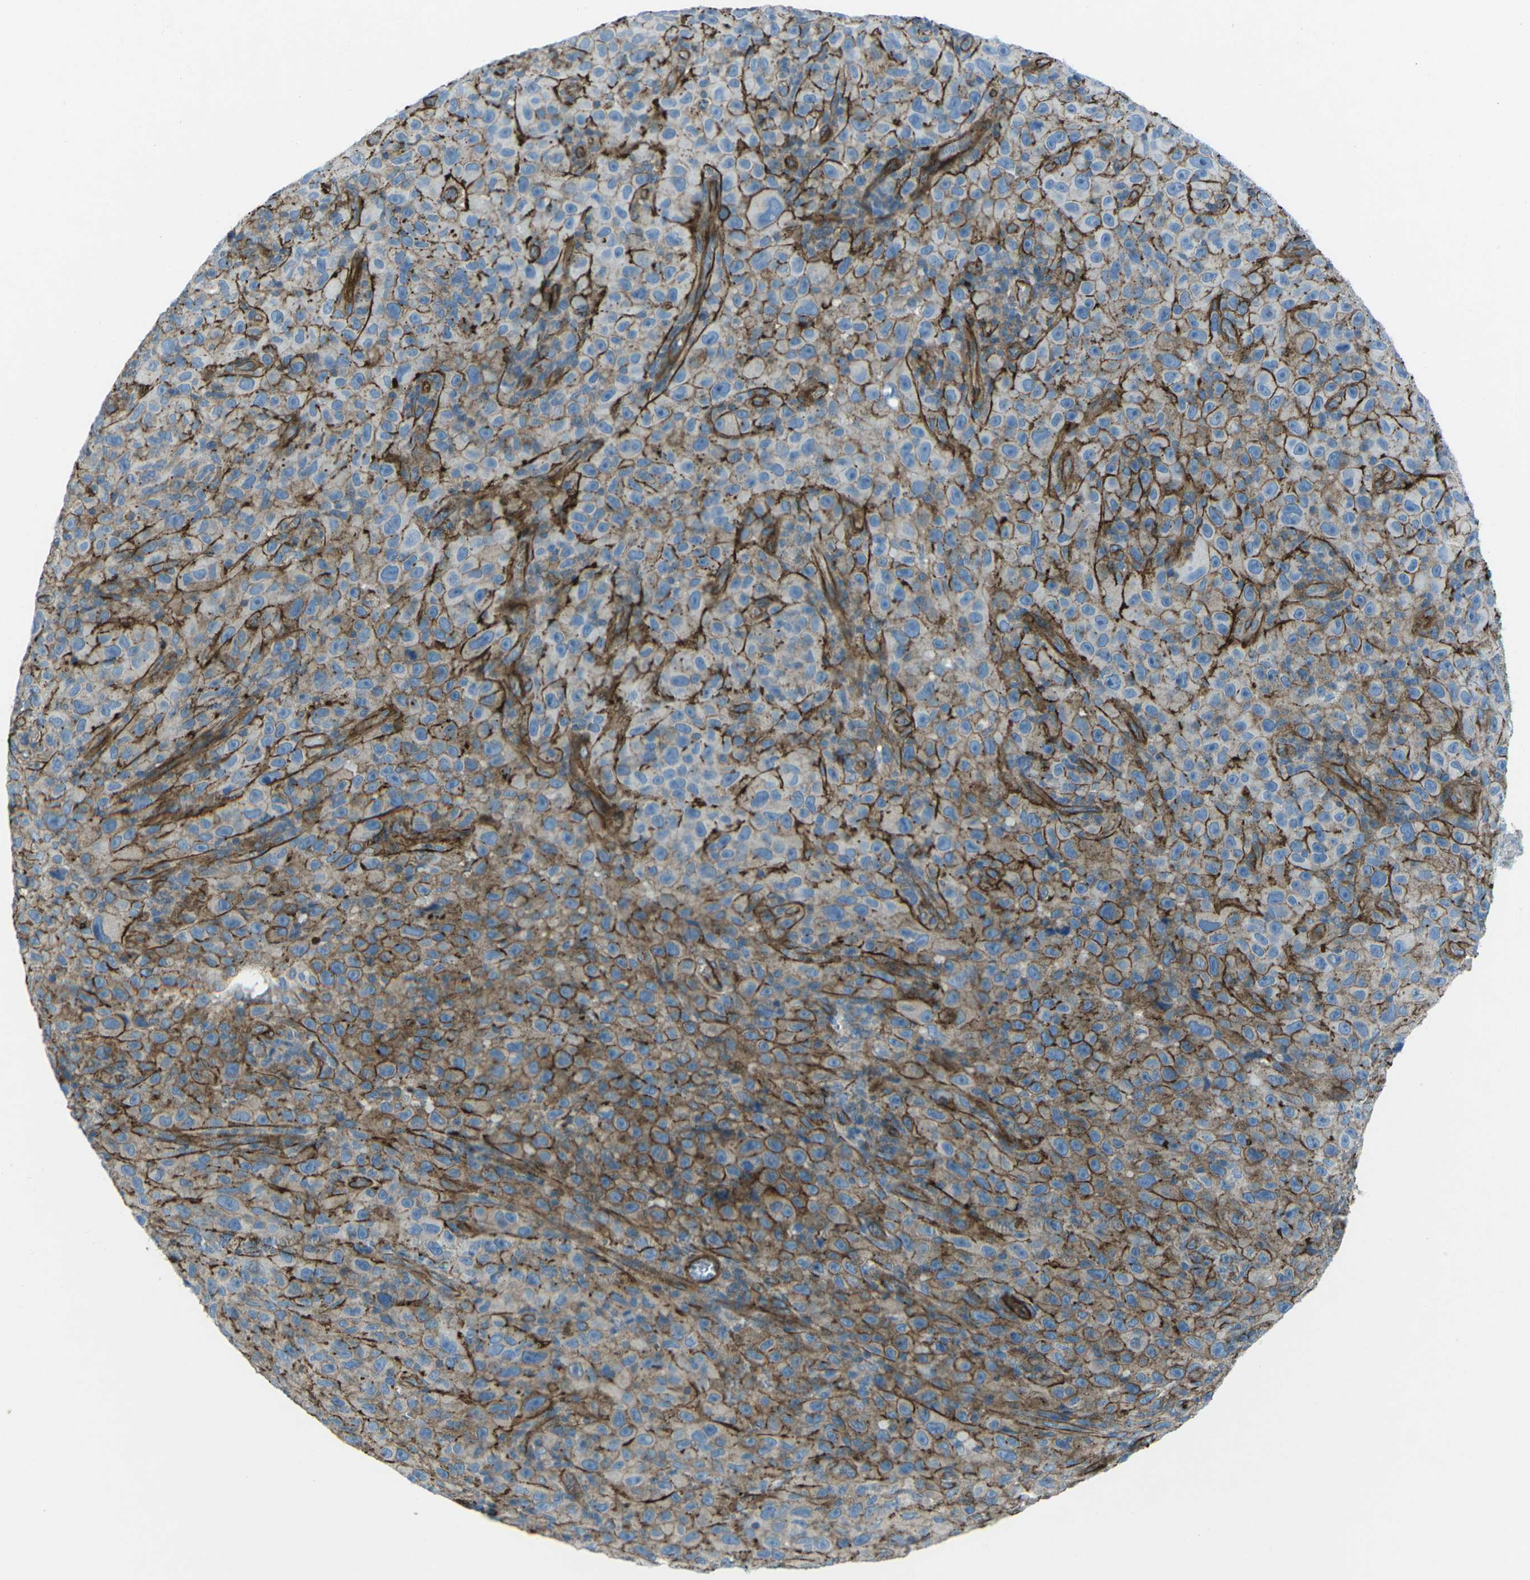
{"staining": {"intensity": "moderate", "quantity": "25%-75%", "location": "cytoplasmic/membranous"}, "tissue": "melanoma", "cell_type": "Tumor cells", "image_type": "cancer", "snomed": [{"axis": "morphology", "description": "Malignant melanoma, NOS"}, {"axis": "topography", "description": "Skin"}], "caption": "Immunohistochemical staining of human melanoma exhibits medium levels of moderate cytoplasmic/membranous protein staining in approximately 25%-75% of tumor cells.", "gene": "UTRN", "patient": {"sex": "female", "age": 82}}